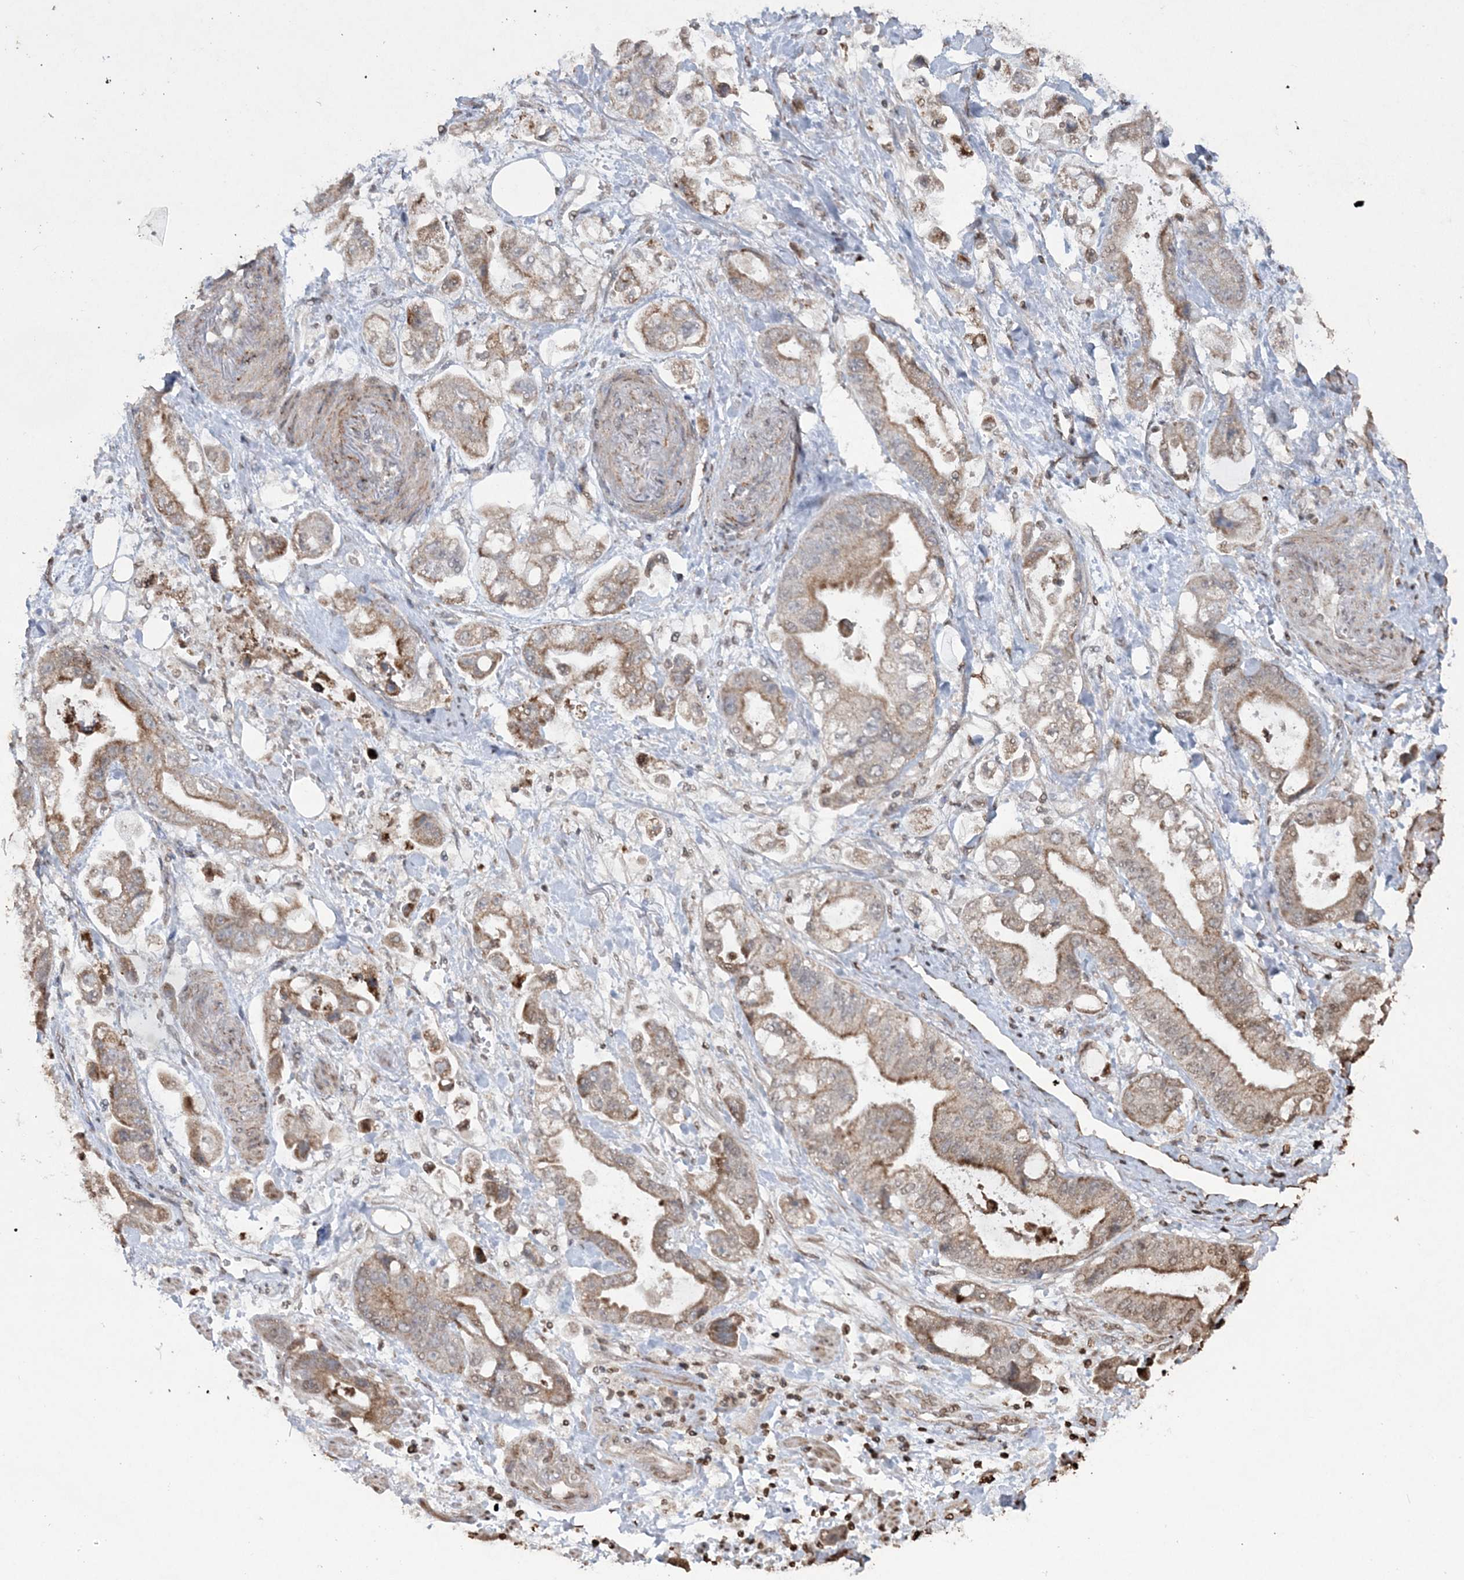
{"staining": {"intensity": "moderate", "quantity": "25%-75%", "location": "cytoplasmic/membranous"}, "tissue": "stomach cancer", "cell_type": "Tumor cells", "image_type": "cancer", "snomed": [{"axis": "morphology", "description": "Adenocarcinoma, NOS"}, {"axis": "topography", "description": "Stomach"}], "caption": "Stomach cancer stained with a protein marker exhibits moderate staining in tumor cells.", "gene": "TTC7A", "patient": {"sex": "male", "age": 62}}